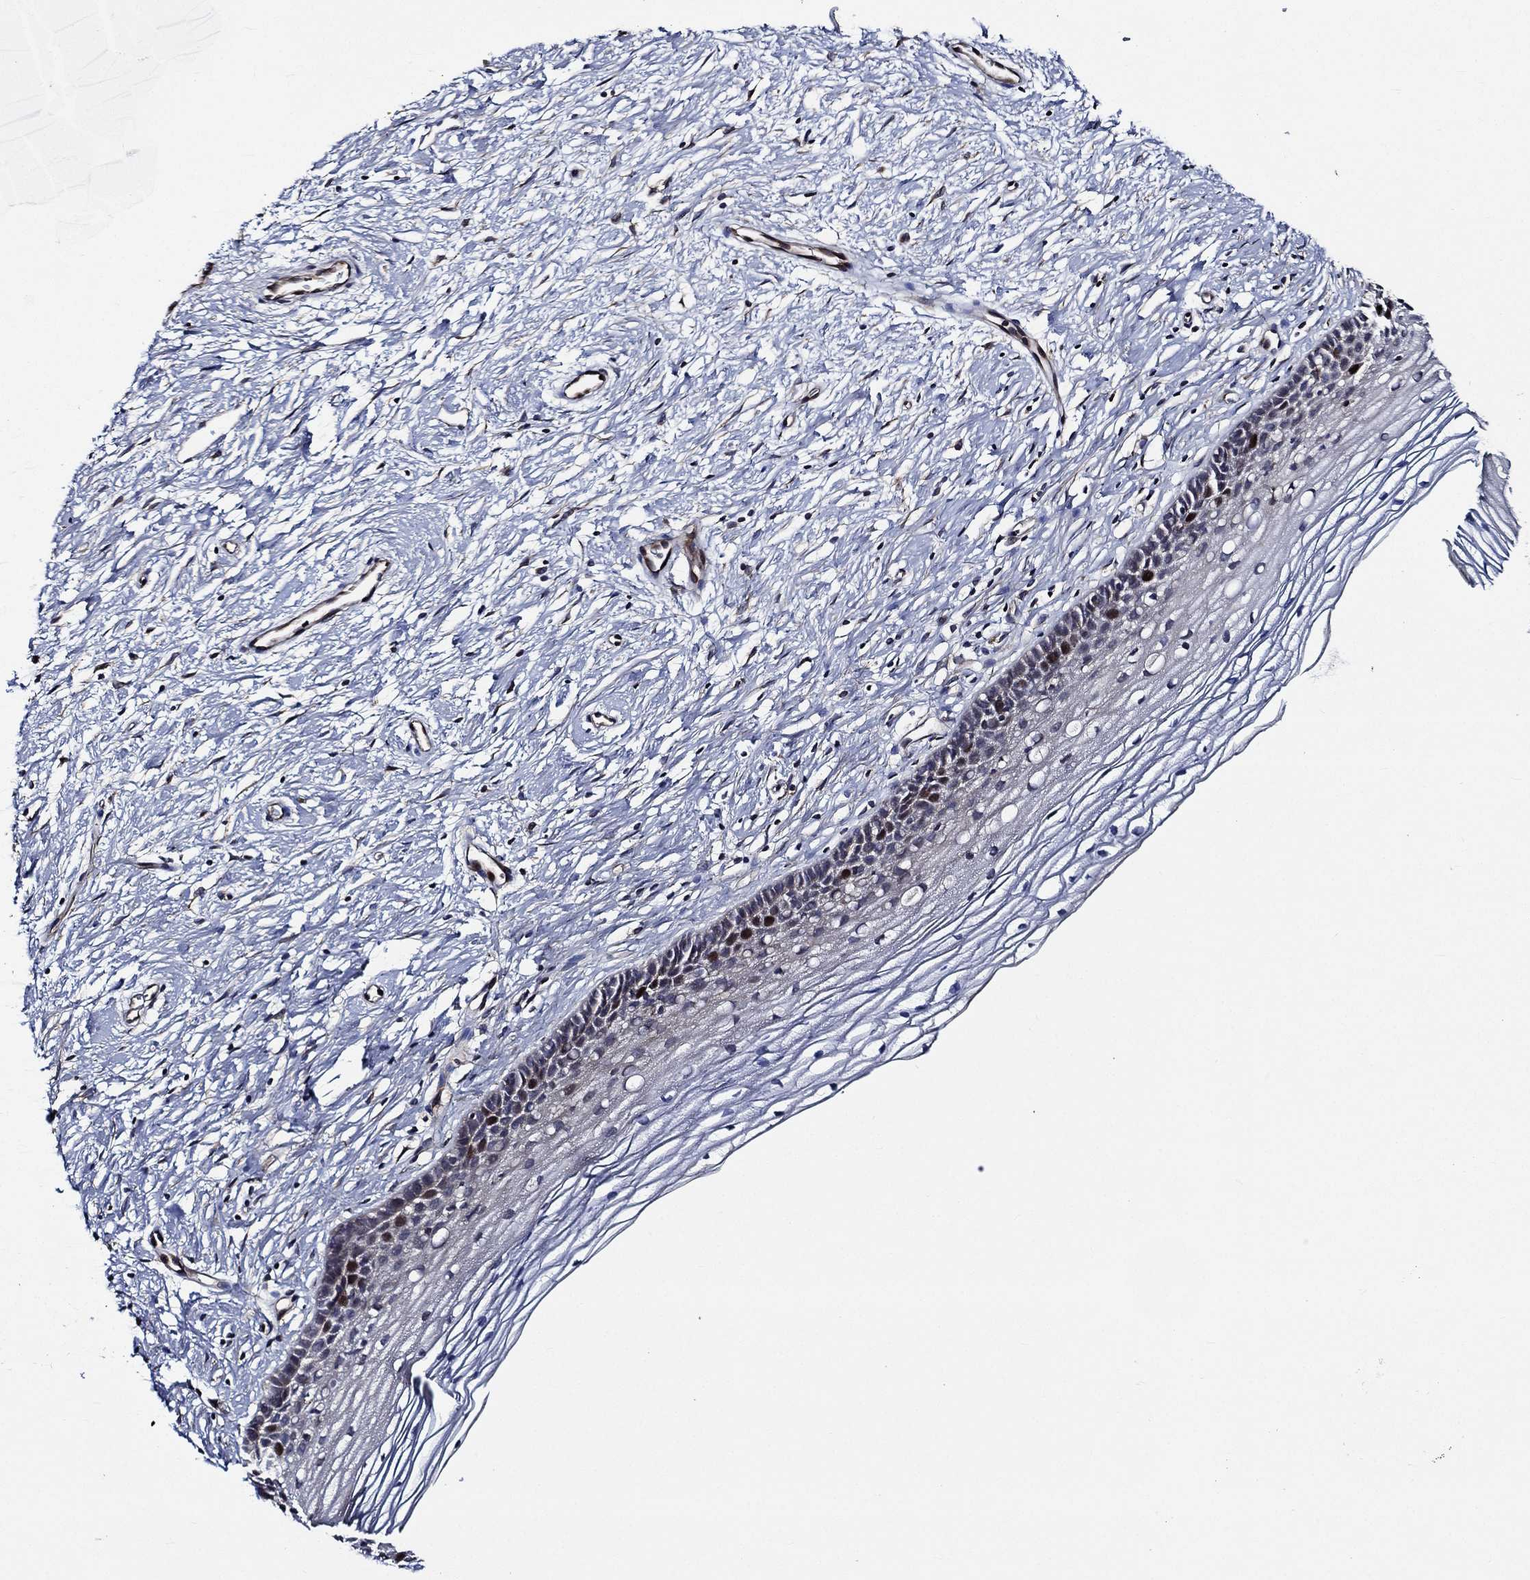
{"staining": {"intensity": "moderate", "quantity": "<25%", "location": "cytoplasmic/membranous"}, "tissue": "cervix", "cell_type": "Glandular cells", "image_type": "normal", "snomed": [{"axis": "morphology", "description": "Normal tissue, NOS"}, {"axis": "topography", "description": "Cervix"}], "caption": "A high-resolution micrograph shows immunohistochemistry staining of normal cervix, which displays moderate cytoplasmic/membranous positivity in about <25% of glandular cells. (IHC, brightfield microscopy, high magnification).", "gene": "KIF20B", "patient": {"sex": "female", "age": 39}}